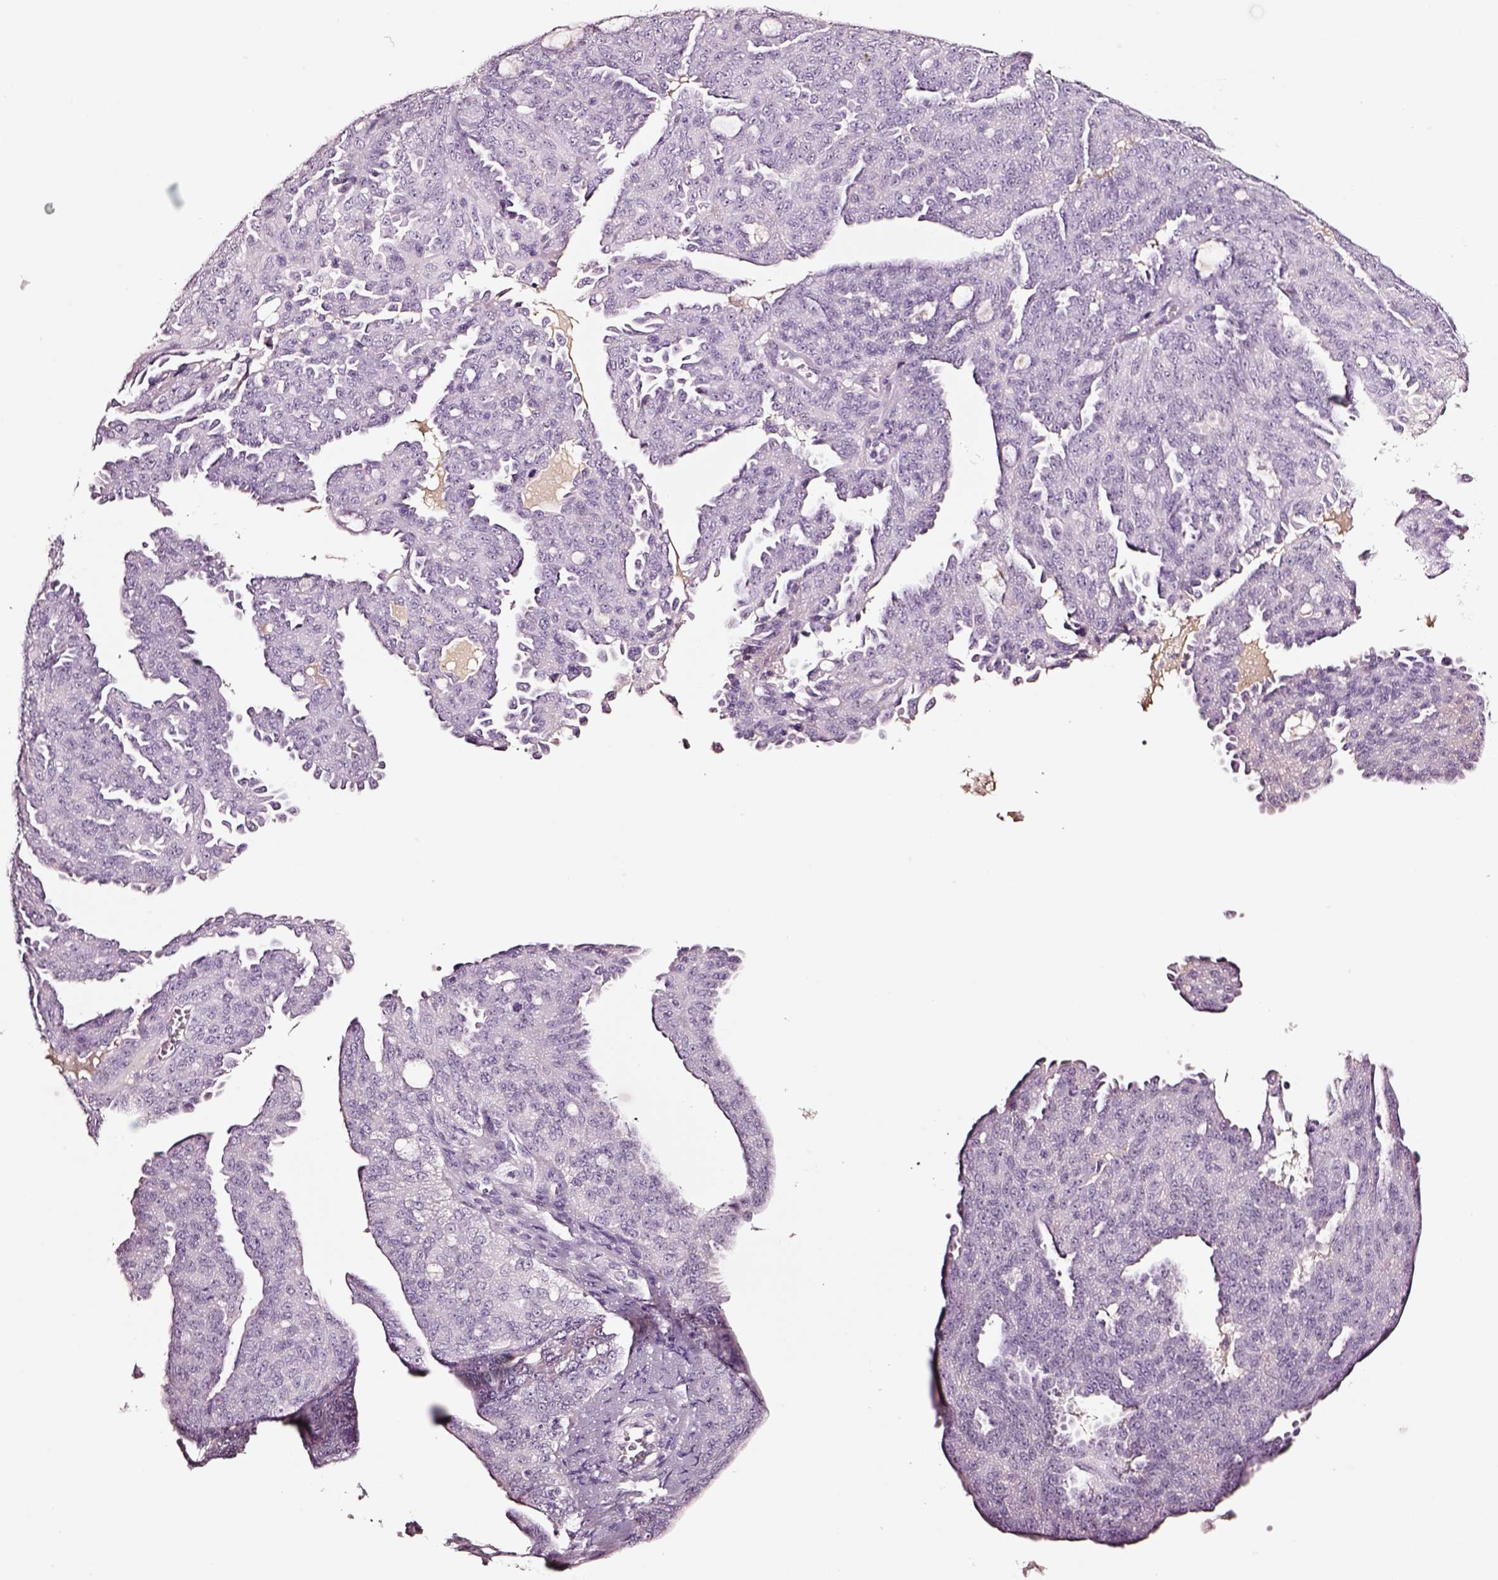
{"staining": {"intensity": "negative", "quantity": "none", "location": "none"}, "tissue": "ovarian cancer", "cell_type": "Tumor cells", "image_type": "cancer", "snomed": [{"axis": "morphology", "description": "Cystadenocarcinoma, serous, NOS"}, {"axis": "topography", "description": "Ovary"}], "caption": "DAB (3,3'-diaminobenzidine) immunohistochemical staining of ovarian cancer demonstrates no significant positivity in tumor cells.", "gene": "SMIM17", "patient": {"sex": "female", "age": 71}}